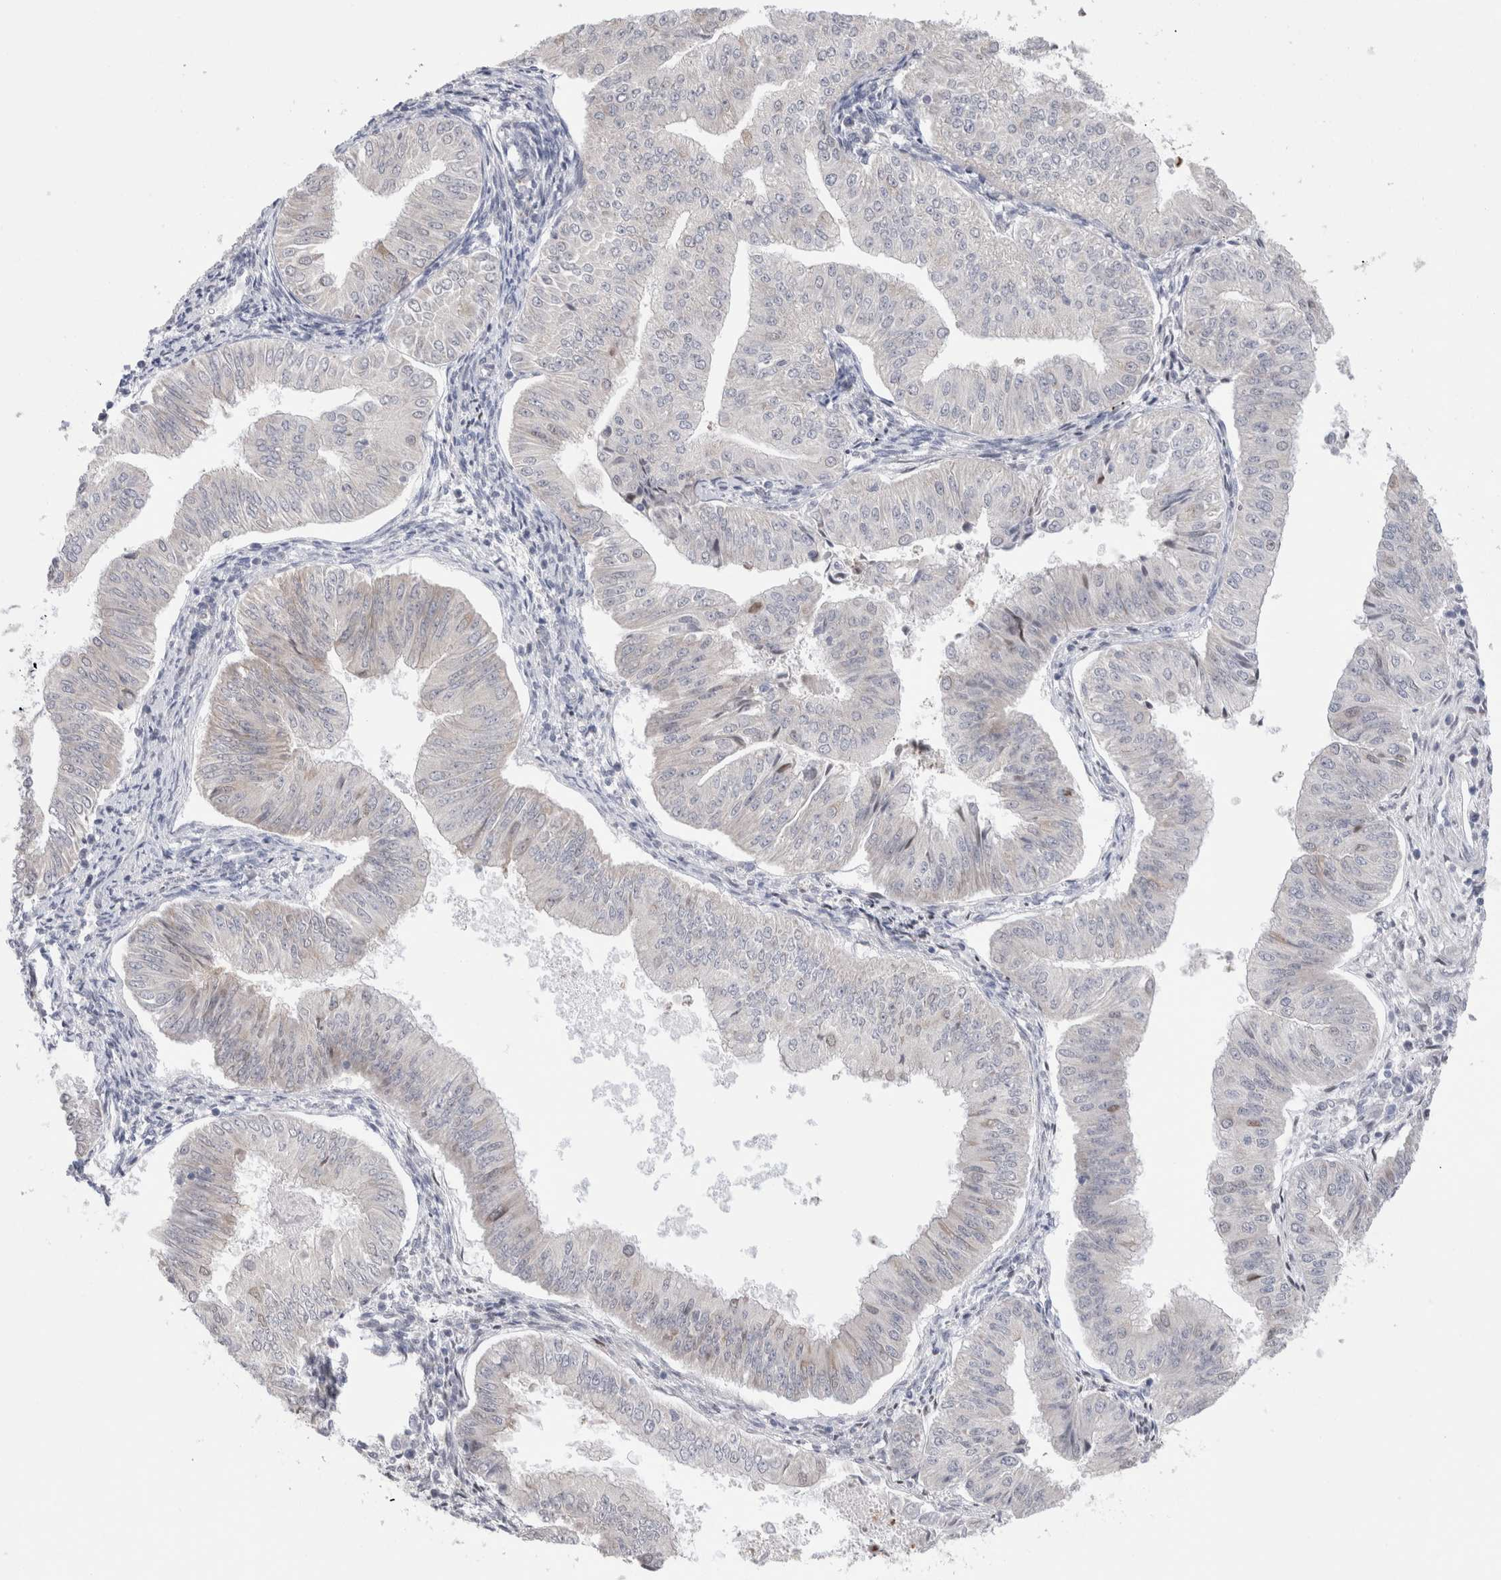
{"staining": {"intensity": "negative", "quantity": "none", "location": "none"}, "tissue": "endometrial cancer", "cell_type": "Tumor cells", "image_type": "cancer", "snomed": [{"axis": "morphology", "description": "Normal tissue, NOS"}, {"axis": "morphology", "description": "Adenocarcinoma, NOS"}, {"axis": "topography", "description": "Endometrium"}], "caption": "Protein analysis of endometrial cancer (adenocarcinoma) demonstrates no significant staining in tumor cells.", "gene": "NDOR1", "patient": {"sex": "female", "age": 53}}